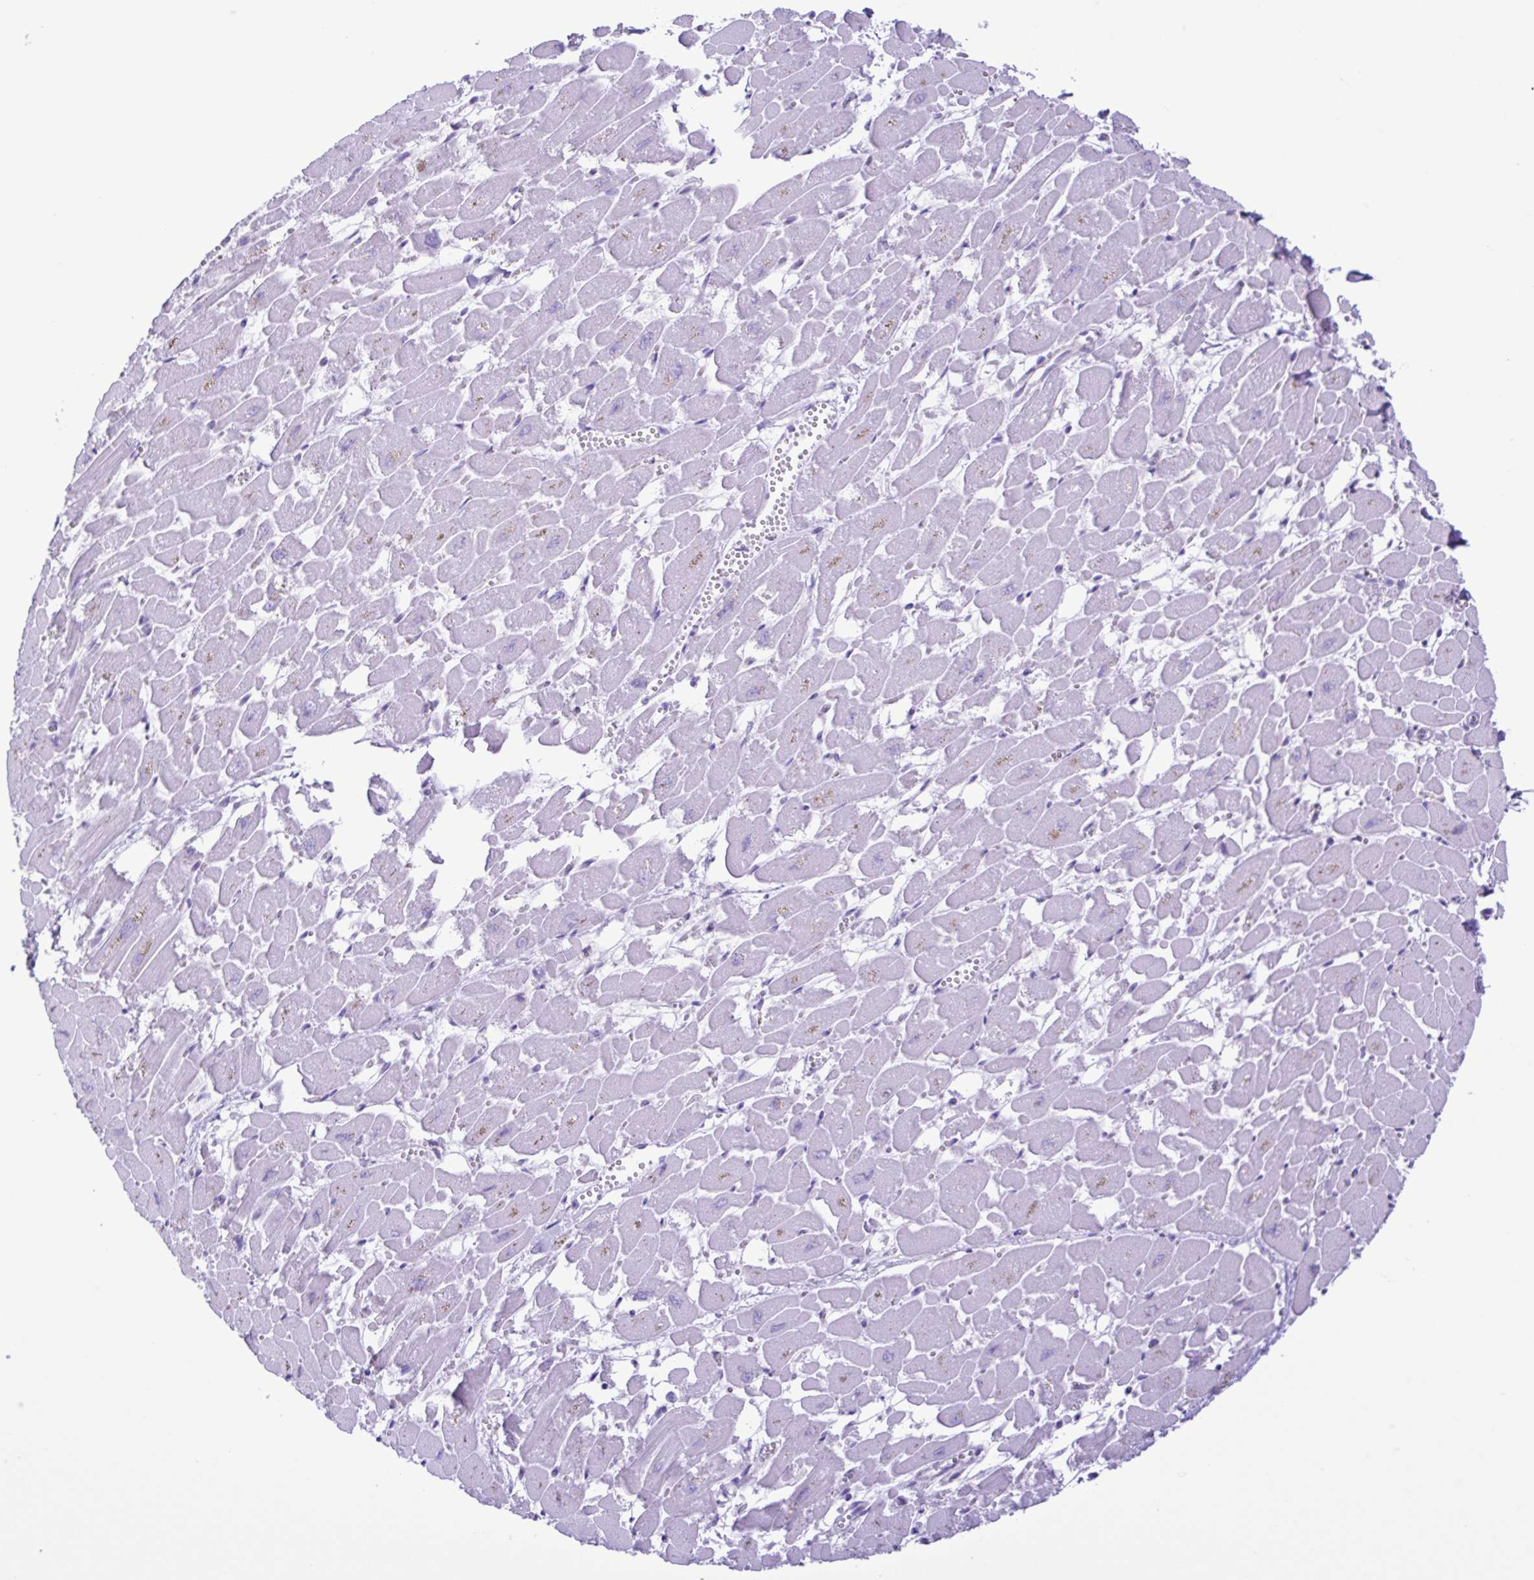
{"staining": {"intensity": "negative", "quantity": "none", "location": "none"}, "tissue": "heart muscle", "cell_type": "Cardiomyocytes", "image_type": "normal", "snomed": [{"axis": "morphology", "description": "Normal tissue, NOS"}, {"axis": "topography", "description": "Heart"}], "caption": "This is an IHC micrograph of unremarkable heart muscle. There is no staining in cardiomyocytes.", "gene": "CYP17A1", "patient": {"sex": "female", "age": 52}}